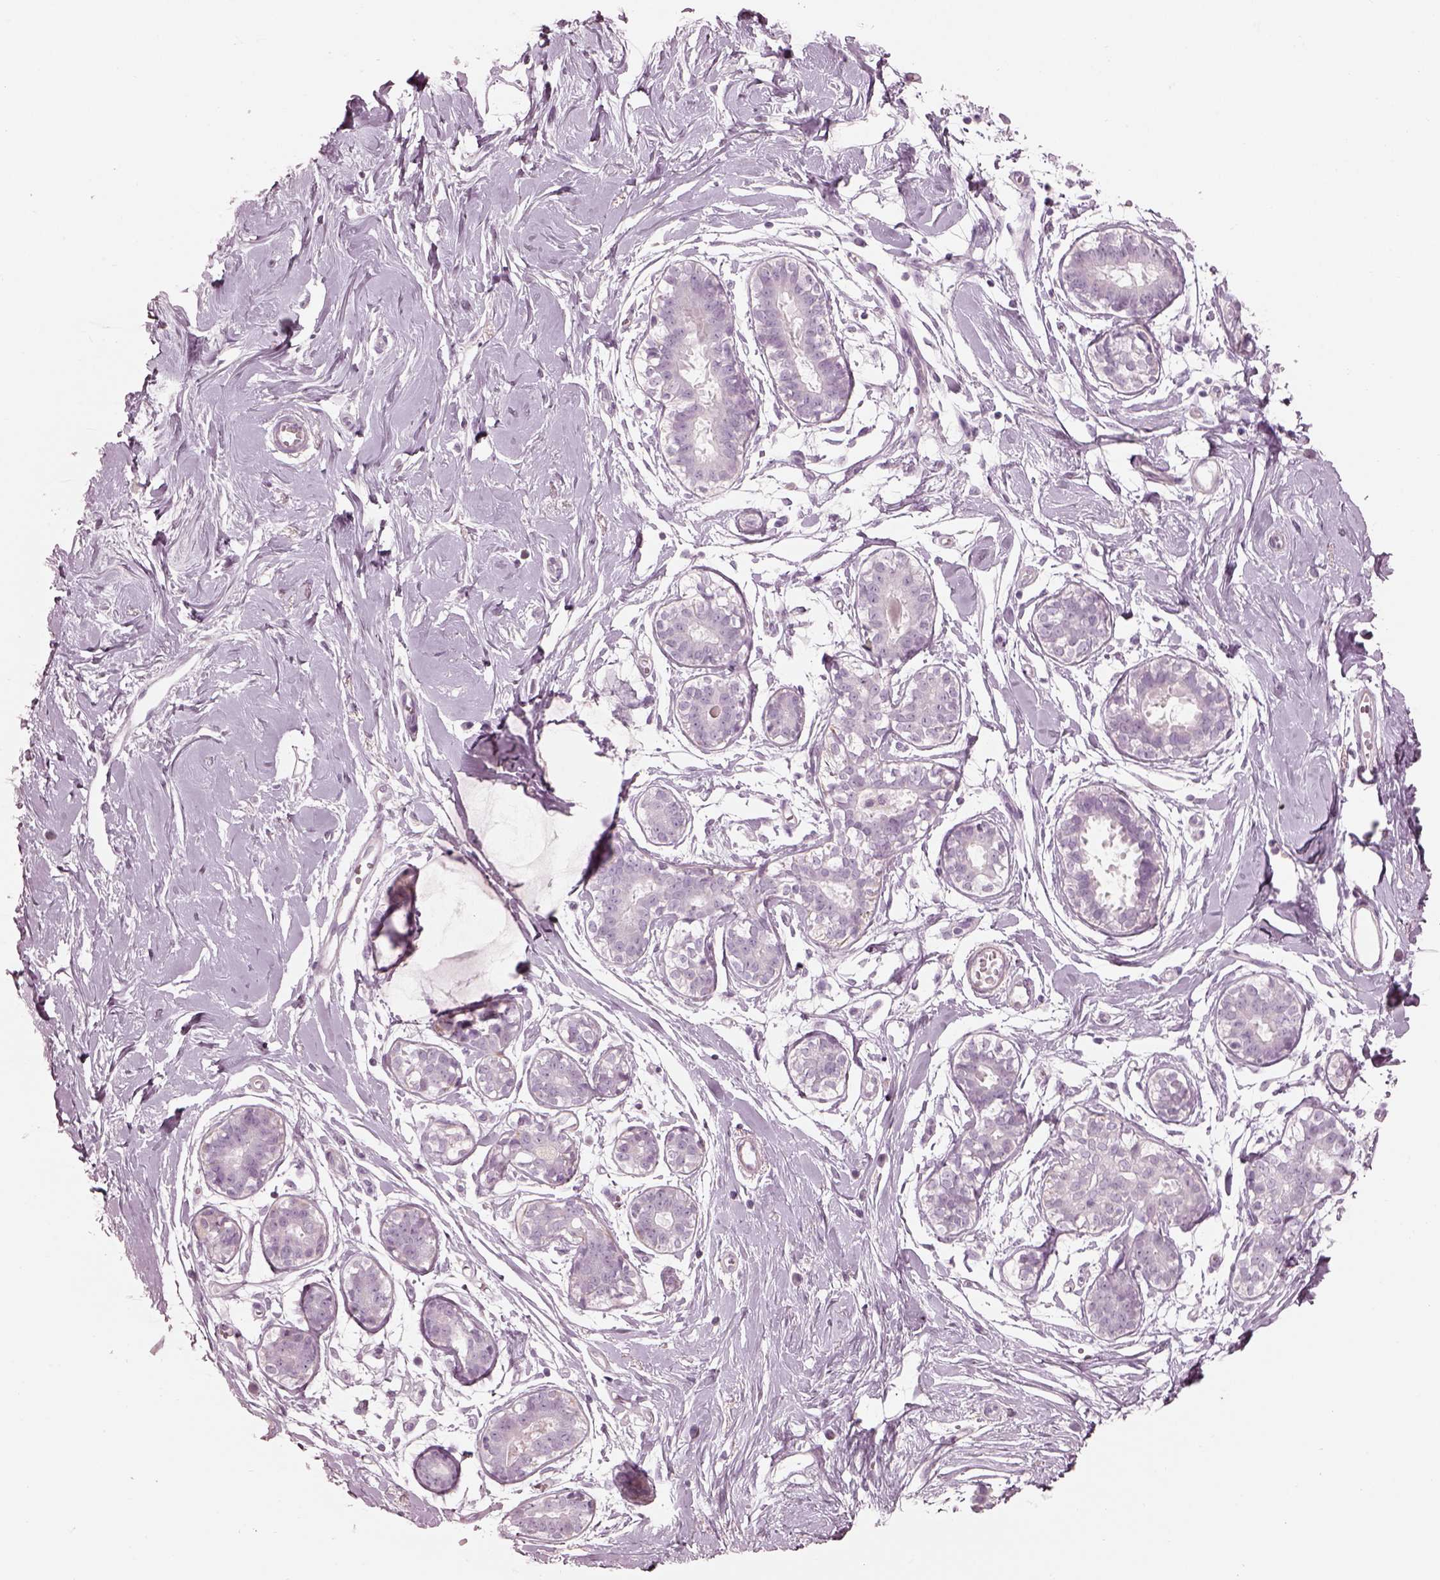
{"staining": {"intensity": "negative", "quantity": "none", "location": "none"}, "tissue": "breast", "cell_type": "Adipocytes", "image_type": "normal", "snomed": [{"axis": "morphology", "description": "Normal tissue, NOS"}, {"axis": "topography", "description": "Breast"}], "caption": "High magnification brightfield microscopy of unremarkable breast stained with DAB (brown) and counterstained with hematoxylin (blue): adipocytes show no significant staining.", "gene": "RSPH9", "patient": {"sex": "female", "age": 49}}